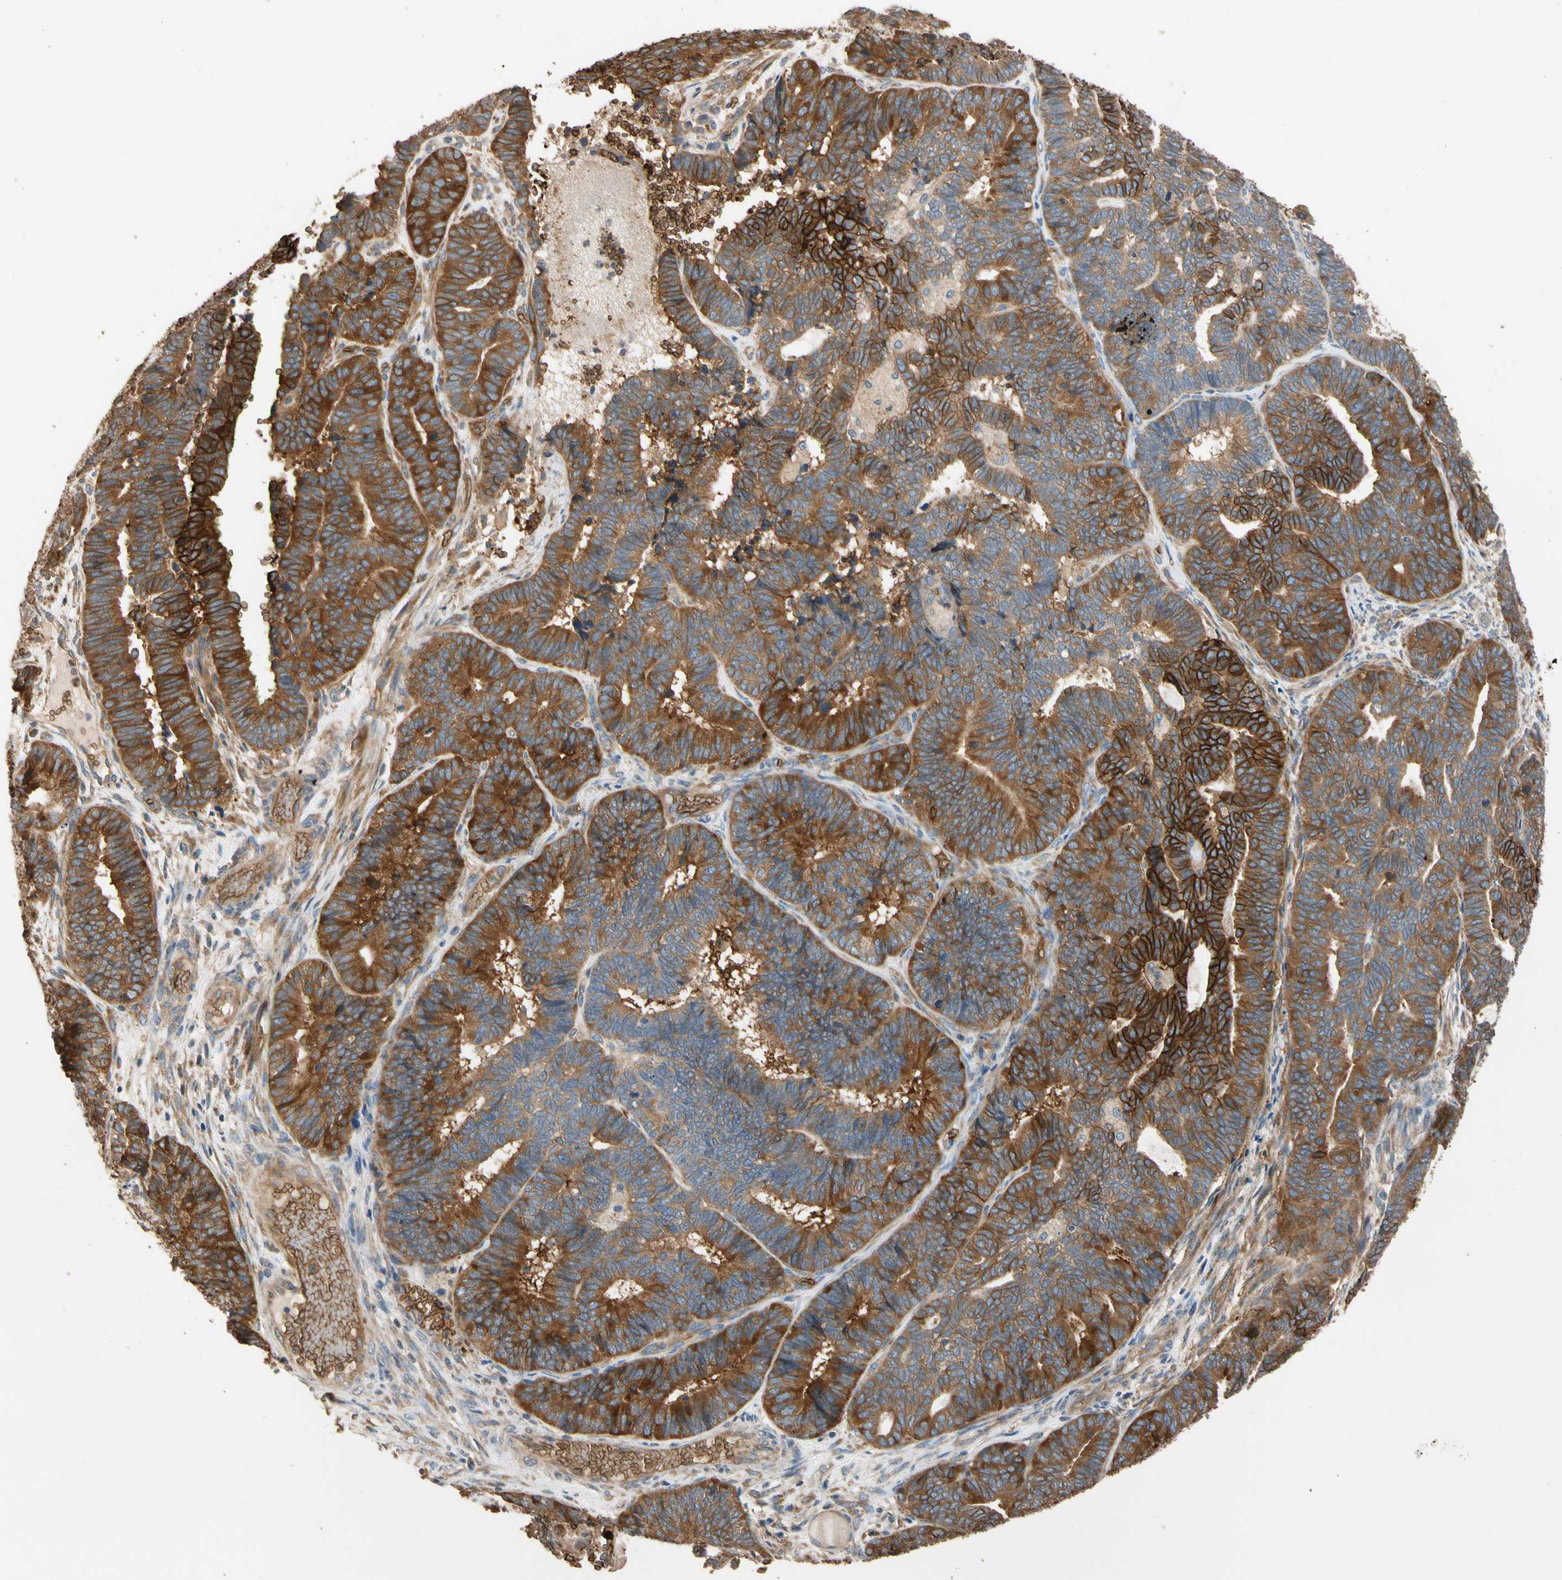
{"staining": {"intensity": "strong", "quantity": ">75%", "location": "cytoplasmic/membranous"}, "tissue": "endometrial cancer", "cell_type": "Tumor cells", "image_type": "cancer", "snomed": [{"axis": "morphology", "description": "Adenocarcinoma, NOS"}, {"axis": "topography", "description": "Endometrium"}], "caption": "Protein expression by immunohistochemistry (IHC) exhibits strong cytoplasmic/membranous positivity in approximately >75% of tumor cells in endometrial cancer (adenocarcinoma).", "gene": "RIOK2", "patient": {"sex": "female", "age": 70}}